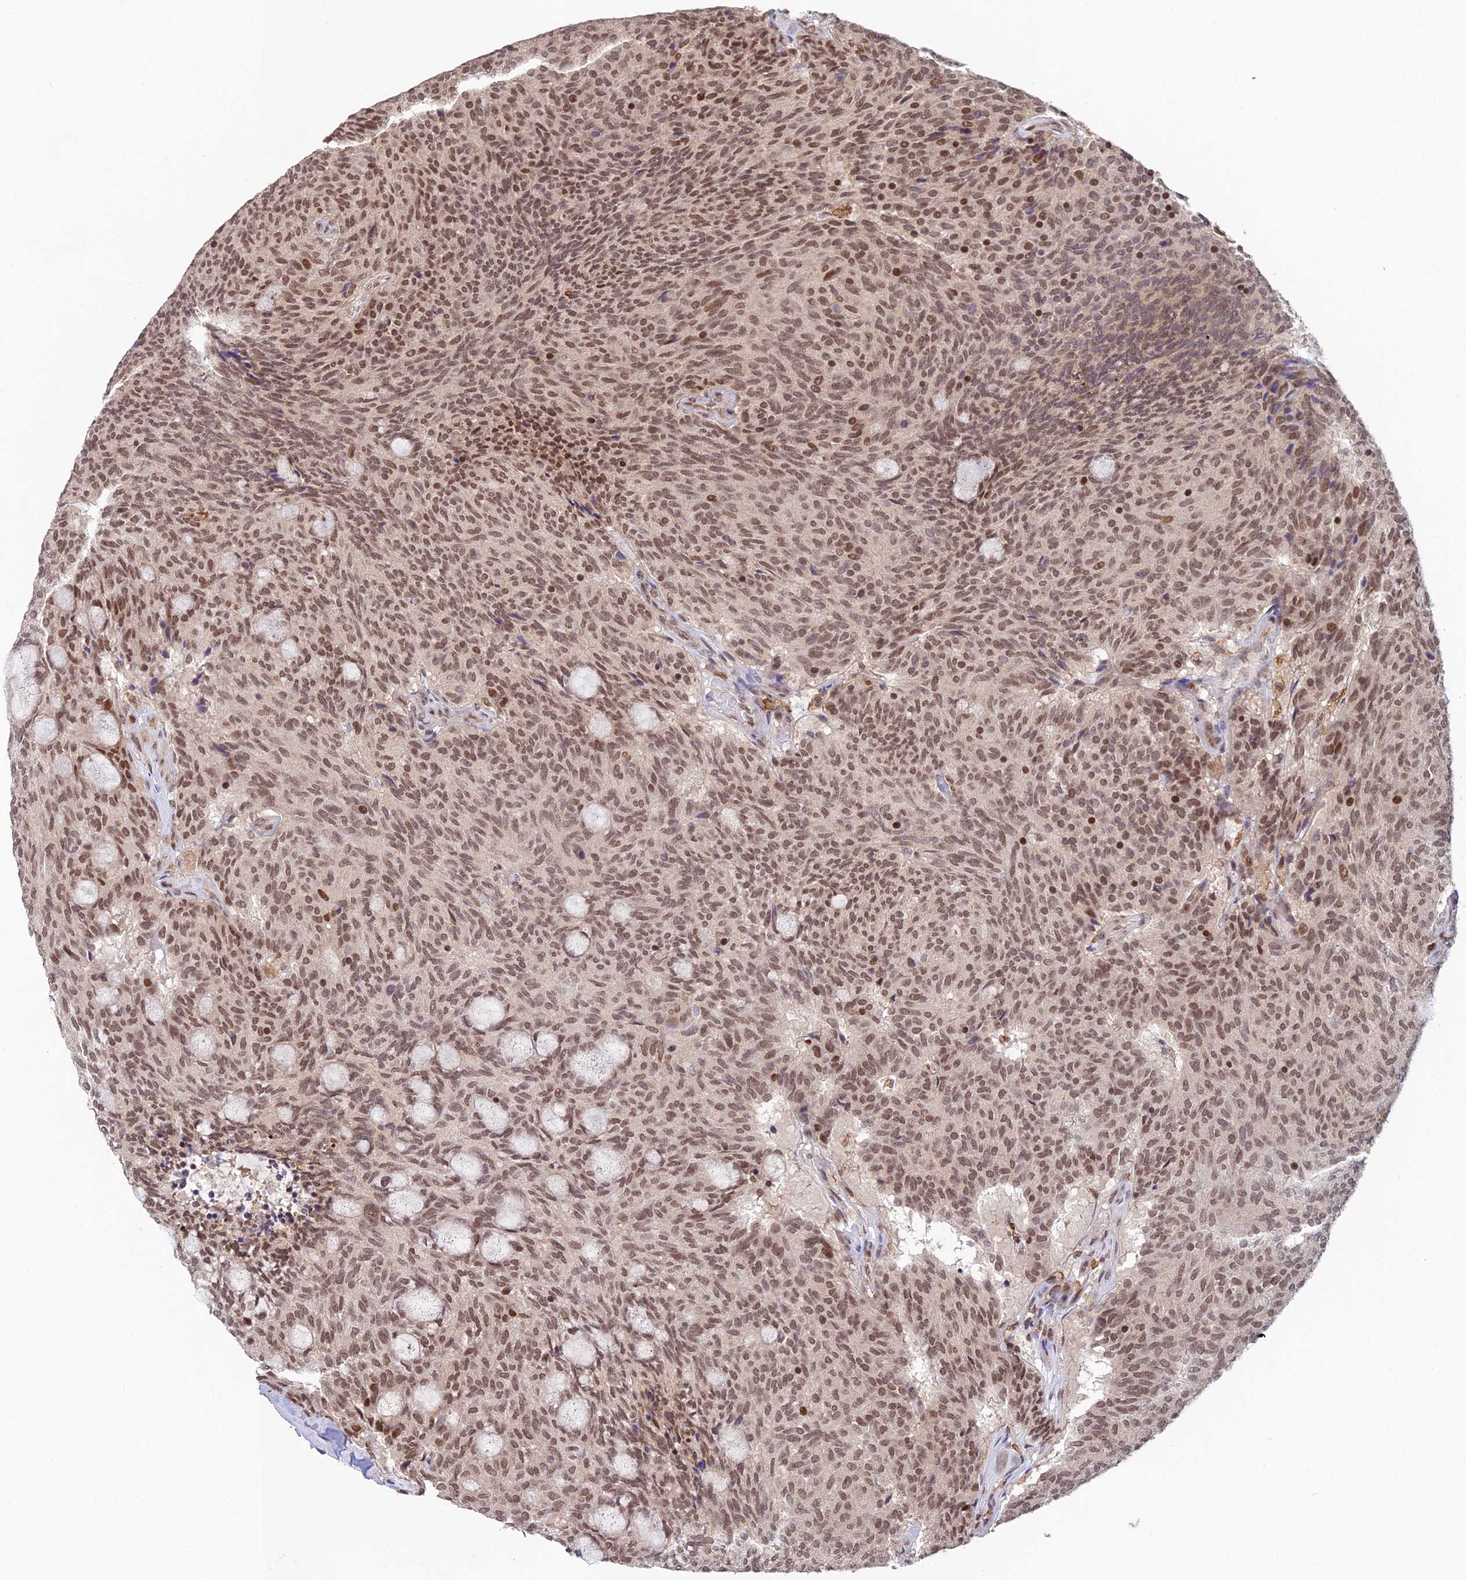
{"staining": {"intensity": "moderate", "quantity": ">75%", "location": "nuclear"}, "tissue": "carcinoid", "cell_type": "Tumor cells", "image_type": "cancer", "snomed": [{"axis": "morphology", "description": "Carcinoid, malignant, NOS"}, {"axis": "topography", "description": "Pancreas"}], "caption": "Carcinoid (malignant) stained with DAB (3,3'-diaminobenzidine) immunohistochemistry (IHC) exhibits medium levels of moderate nuclear expression in about >75% of tumor cells.", "gene": "ABHD17A", "patient": {"sex": "female", "age": 54}}